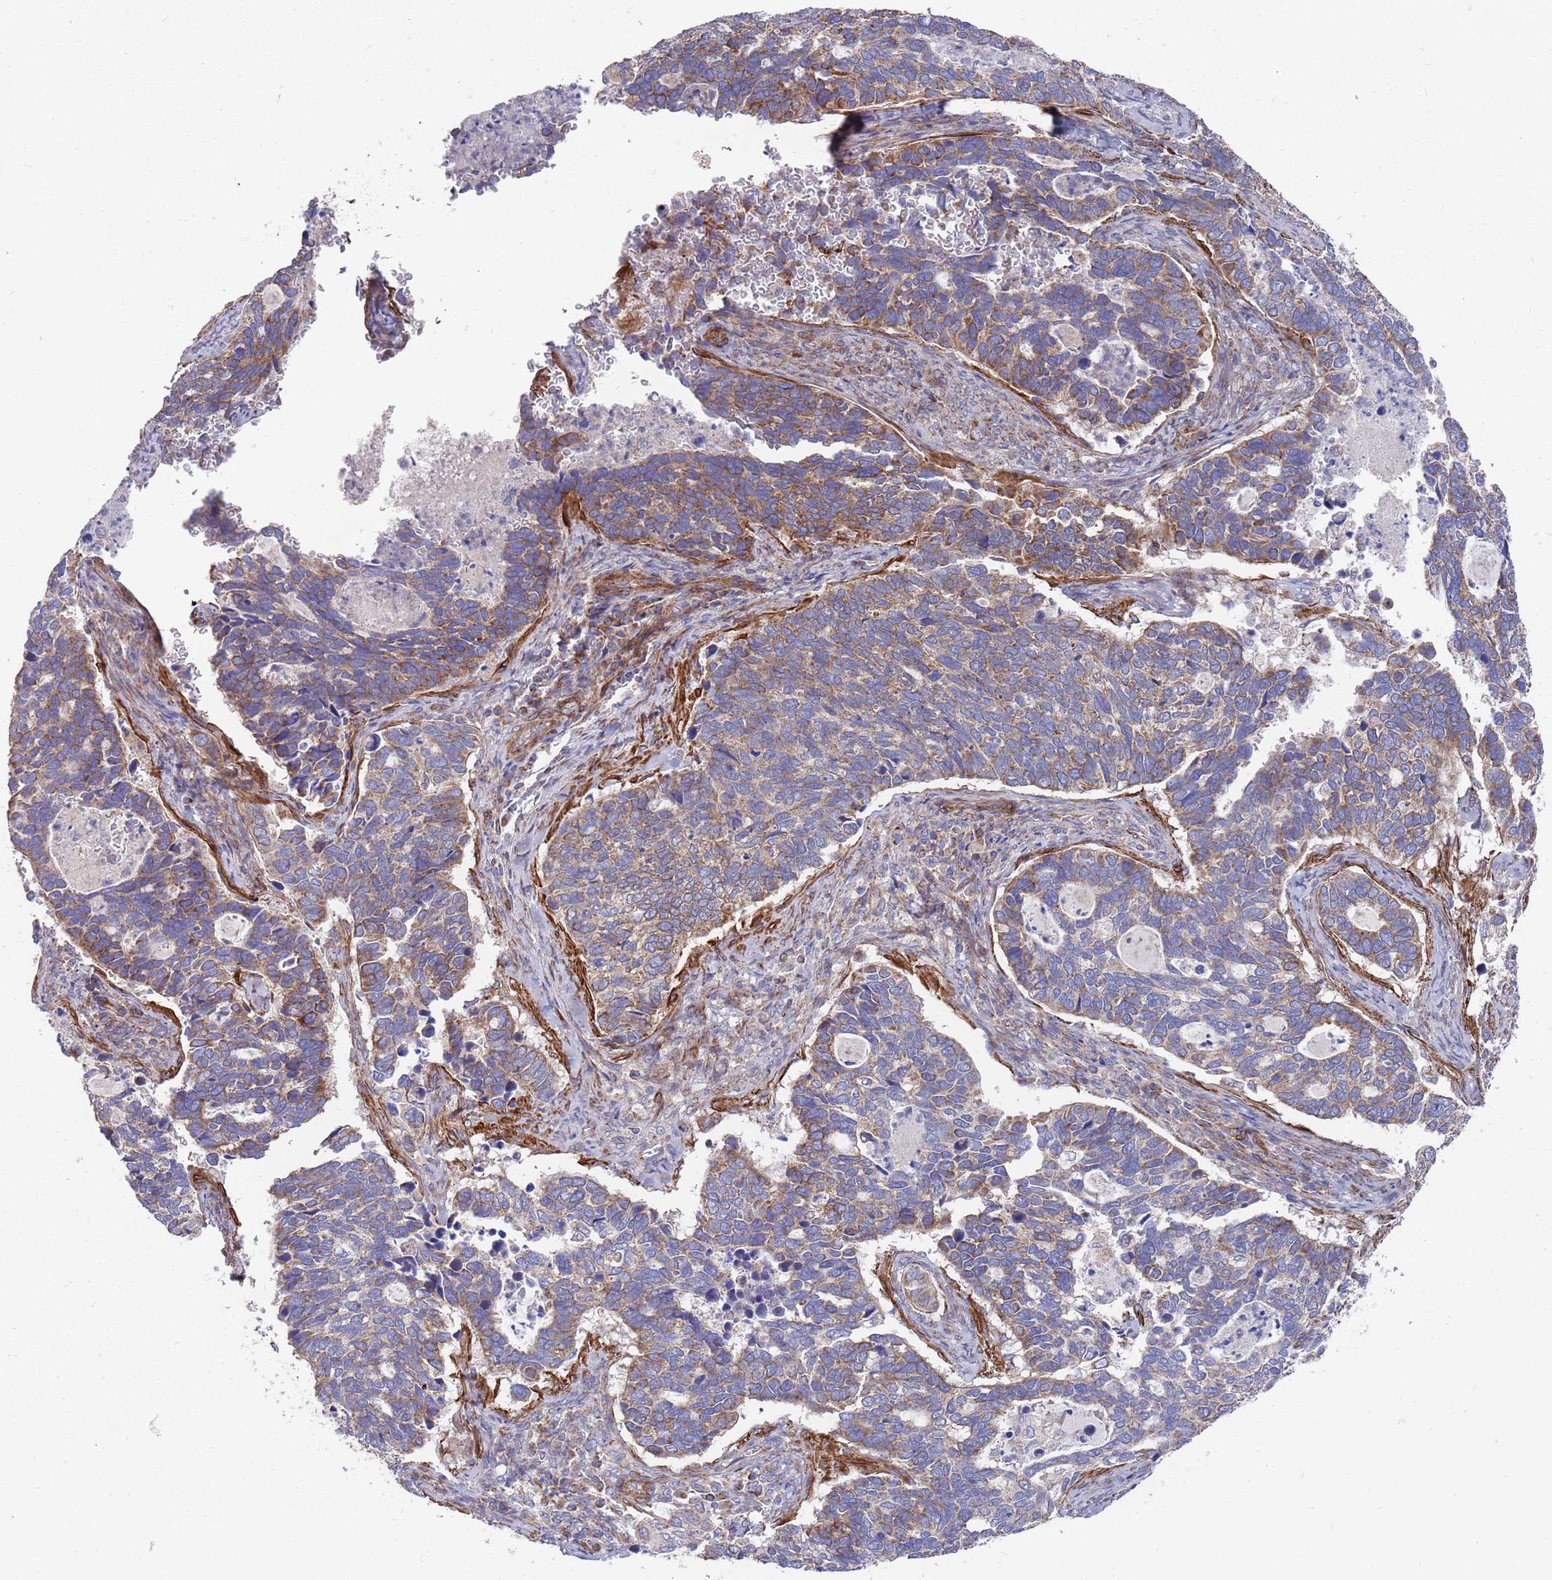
{"staining": {"intensity": "moderate", "quantity": "<25%", "location": "cytoplasmic/membranous"}, "tissue": "cervical cancer", "cell_type": "Tumor cells", "image_type": "cancer", "snomed": [{"axis": "morphology", "description": "Squamous cell carcinoma, NOS"}, {"axis": "topography", "description": "Cervix"}], "caption": "This image displays cervical squamous cell carcinoma stained with IHC to label a protein in brown. The cytoplasmic/membranous of tumor cells show moderate positivity for the protein. Nuclei are counter-stained blue.", "gene": "WDFY3", "patient": {"sex": "female", "age": 38}}